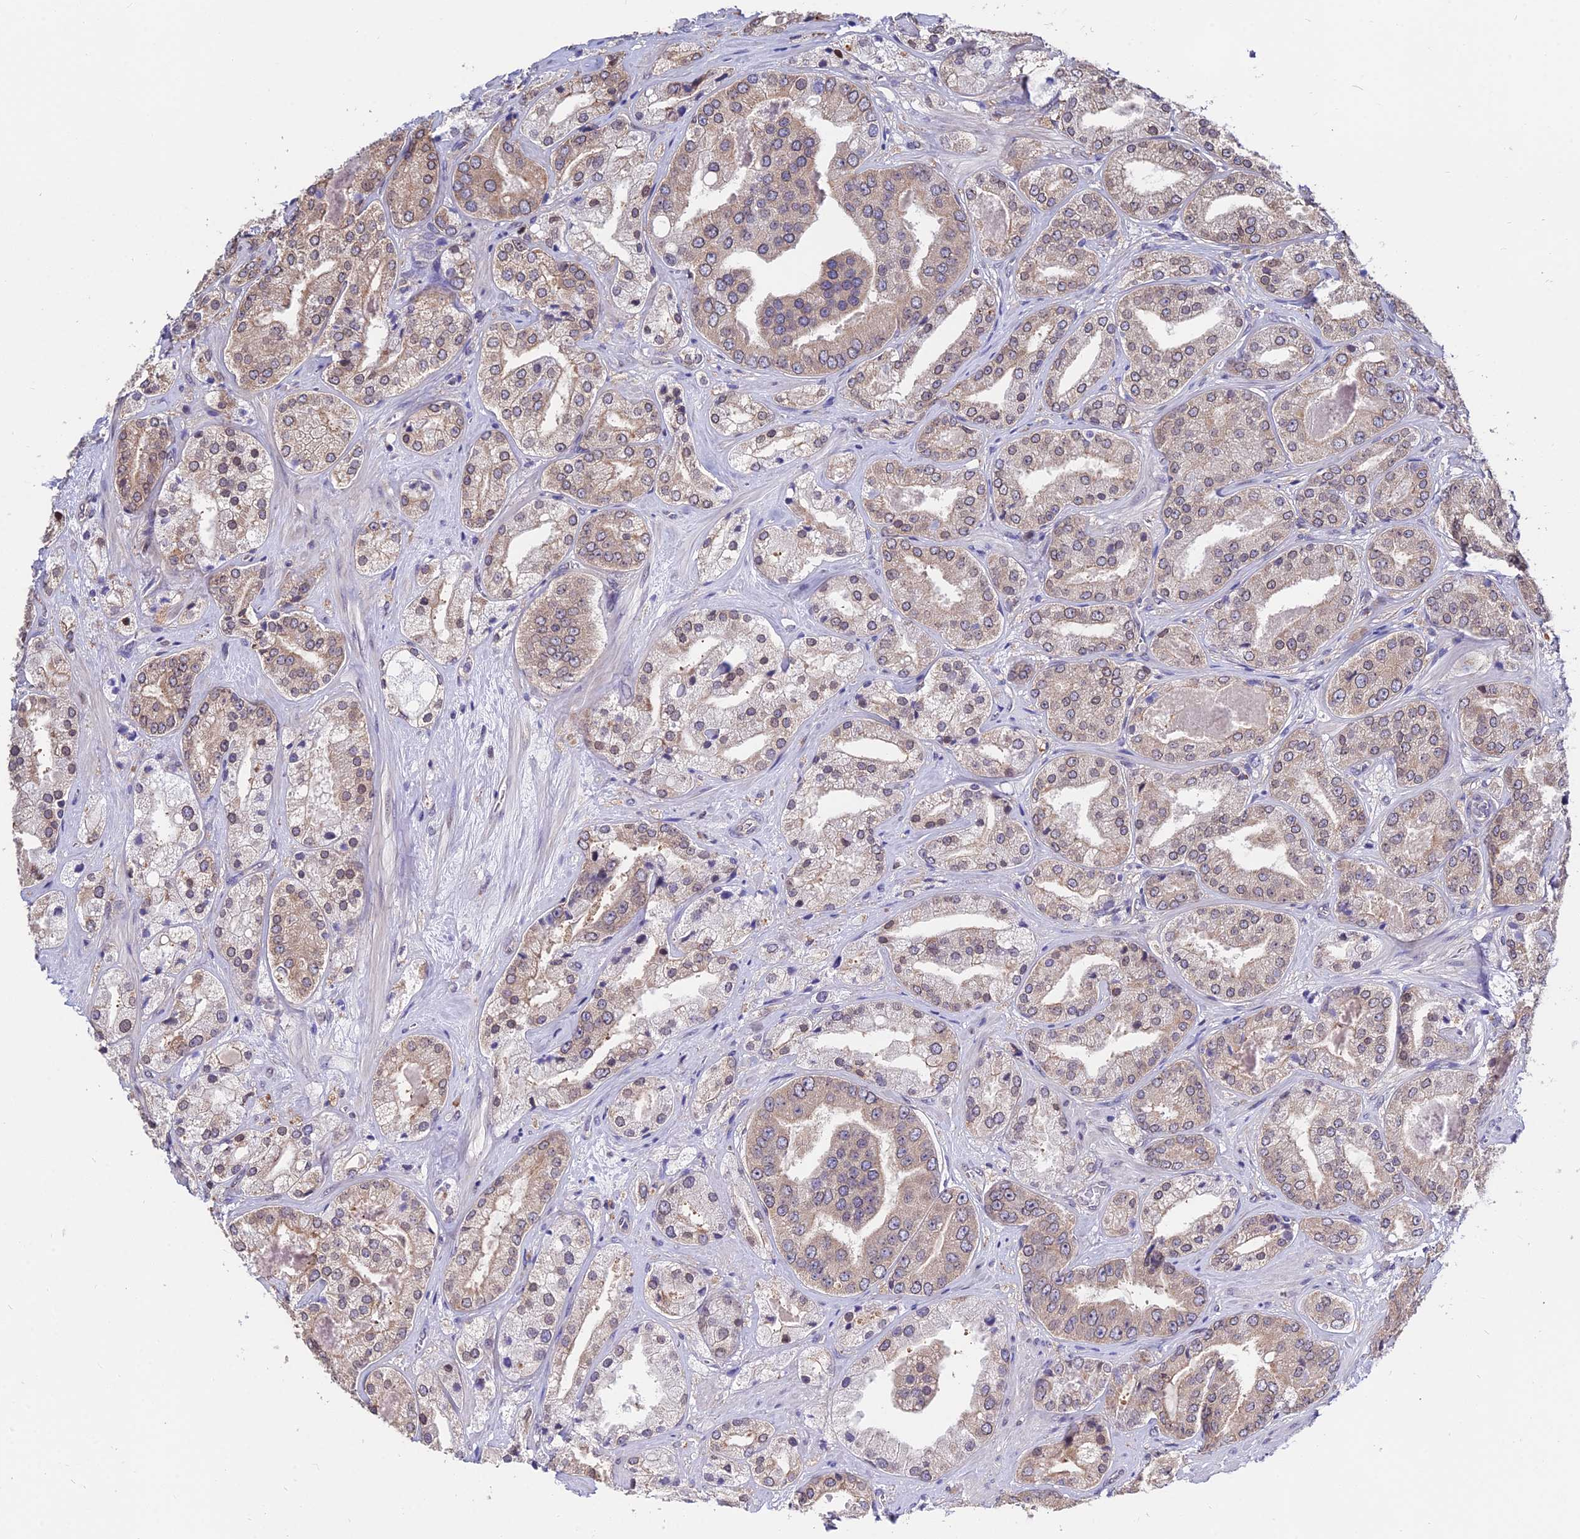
{"staining": {"intensity": "weak", "quantity": "25%-75%", "location": "cytoplasmic/membranous"}, "tissue": "prostate cancer", "cell_type": "Tumor cells", "image_type": "cancer", "snomed": [{"axis": "morphology", "description": "Adenocarcinoma, High grade"}, {"axis": "topography", "description": "Prostate"}], "caption": "Brown immunohistochemical staining in prostate adenocarcinoma (high-grade) exhibits weak cytoplasmic/membranous expression in about 25%-75% of tumor cells.", "gene": "INPP4A", "patient": {"sex": "male", "age": 63}}